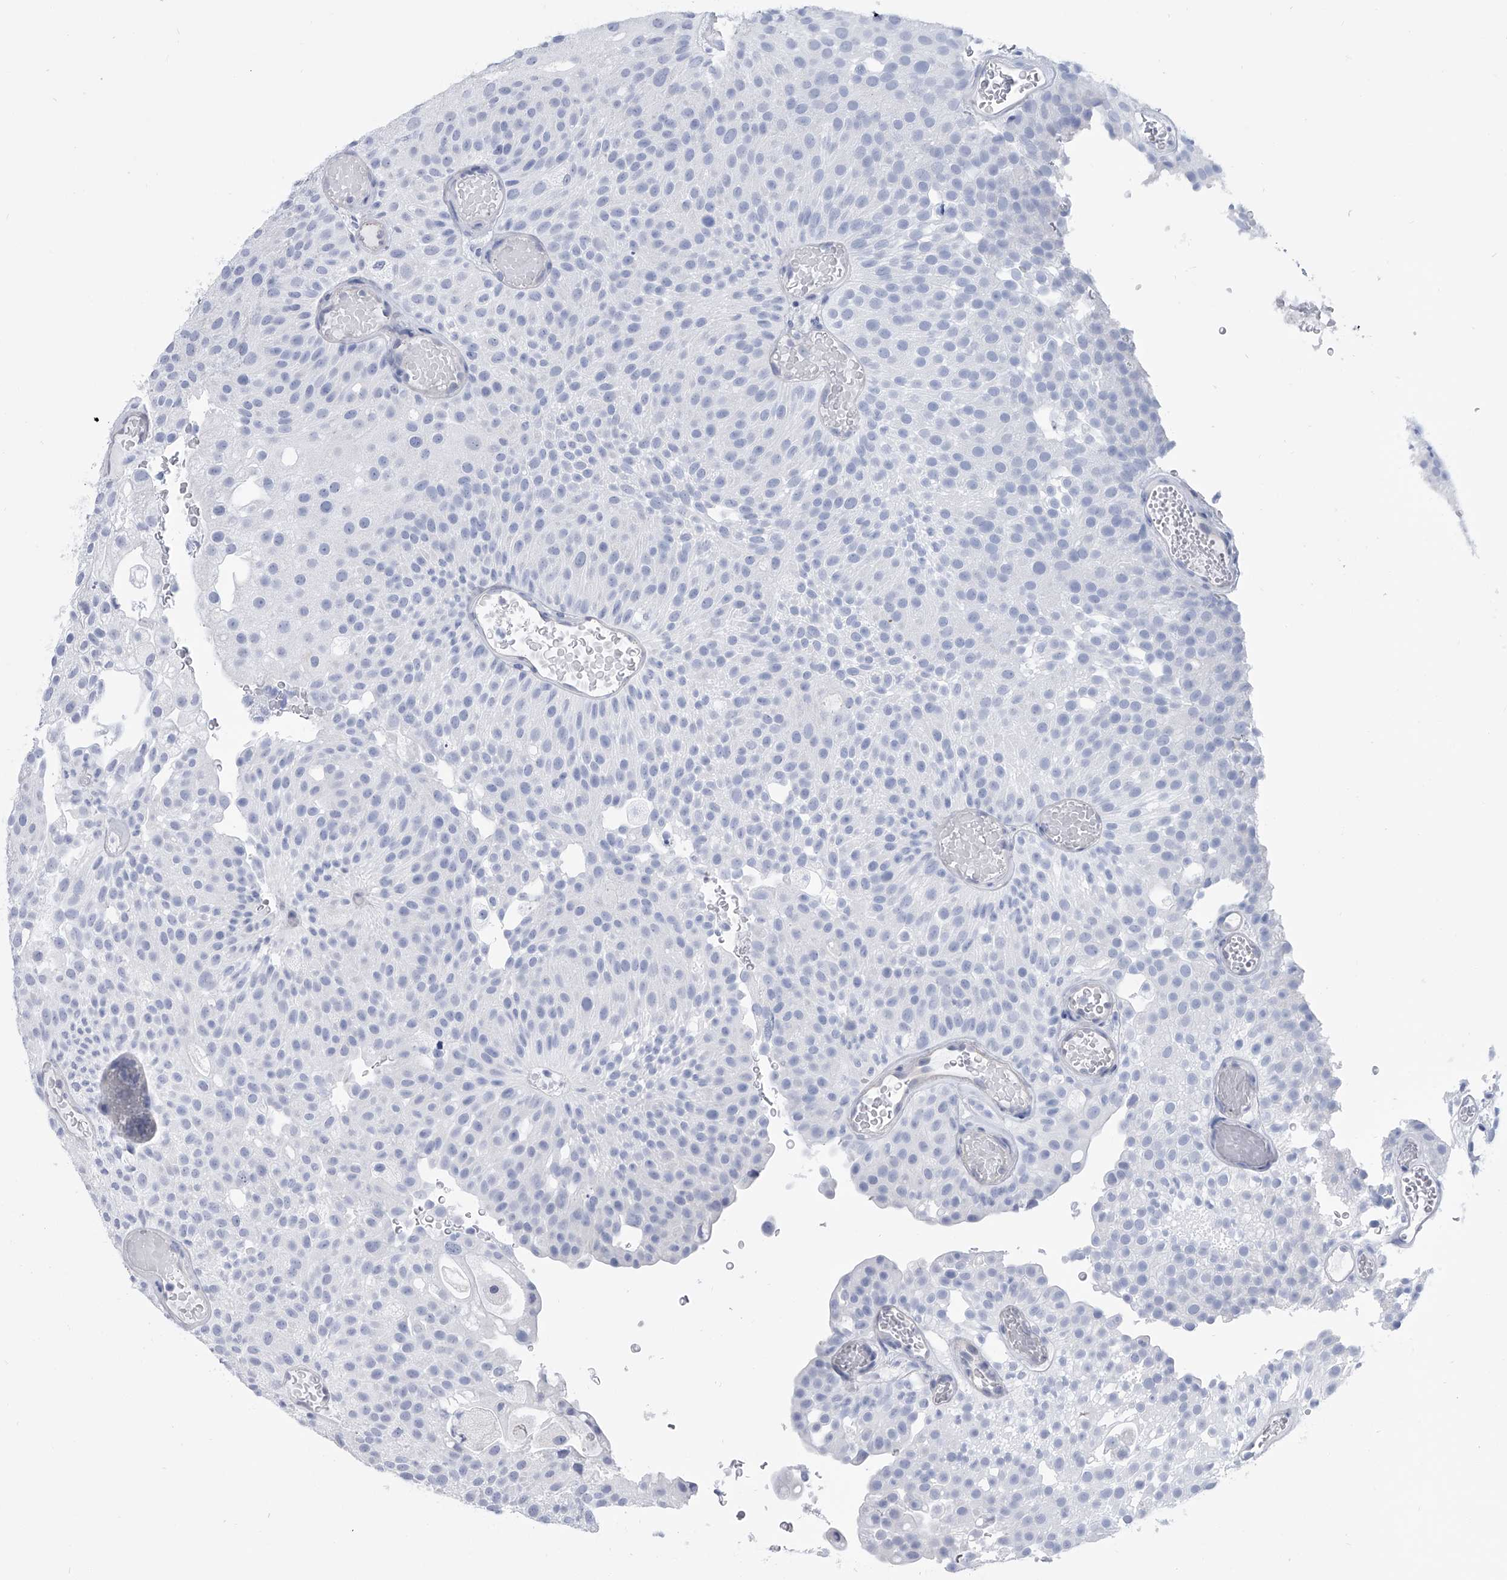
{"staining": {"intensity": "negative", "quantity": "none", "location": "none"}, "tissue": "urothelial cancer", "cell_type": "Tumor cells", "image_type": "cancer", "snomed": [{"axis": "morphology", "description": "Urothelial carcinoma, Low grade"}, {"axis": "topography", "description": "Urinary bladder"}], "caption": "Tumor cells are negative for protein expression in human urothelial carcinoma (low-grade).", "gene": "SERPINB9", "patient": {"sex": "male", "age": 78}}